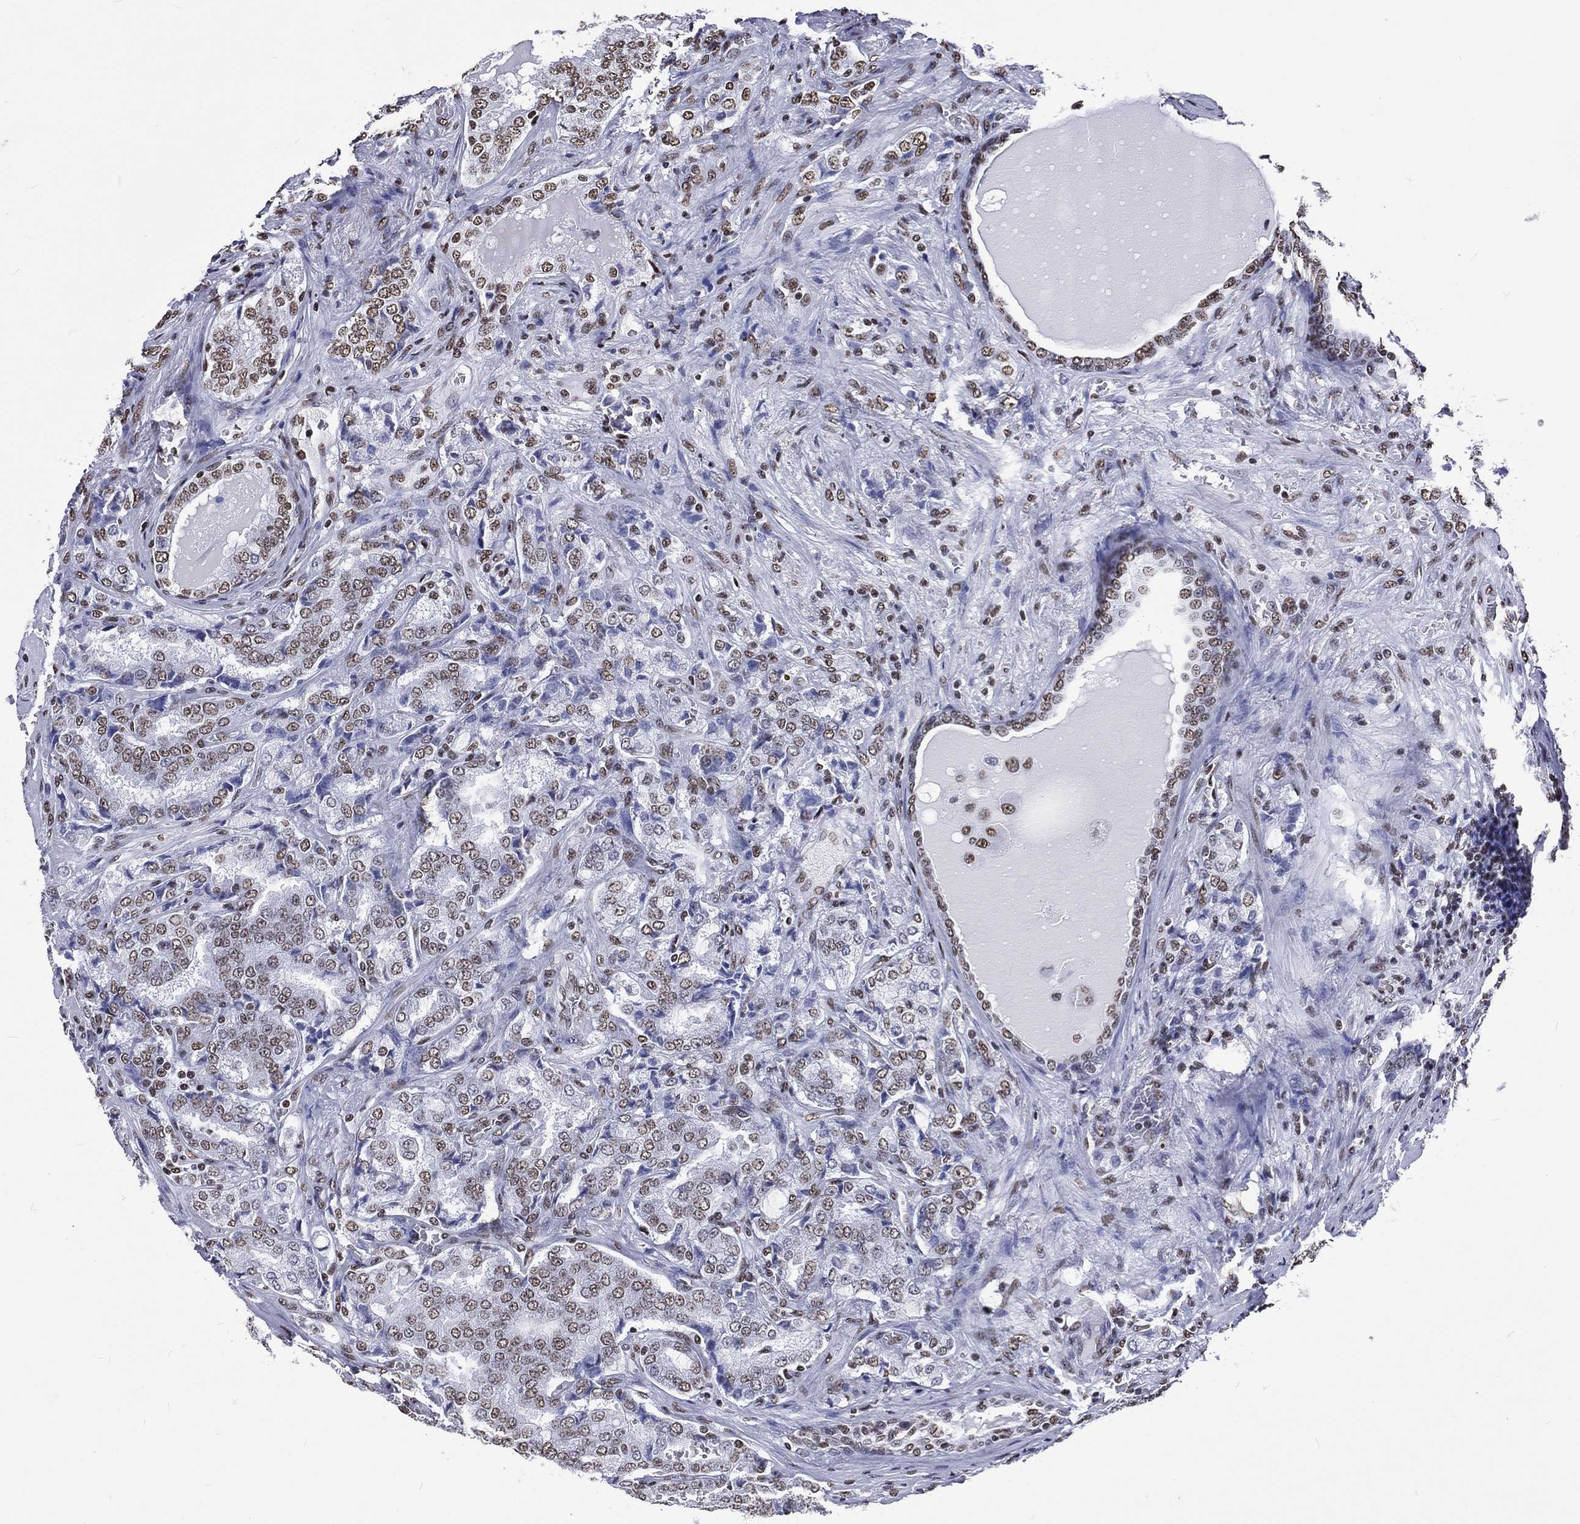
{"staining": {"intensity": "moderate", "quantity": ">75%", "location": "nuclear"}, "tissue": "prostate cancer", "cell_type": "Tumor cells", "image_type": "cancer", "snomed": [{"axis": "morphology", "description": "Adenocarcinoma, NOS"}, {"axis": "topography", "description": "Prostate"}], "caption": "Protein expression analysis of human prostate cancer (adenocarcinoma) reveals moderate nuclear staining in about >75% of tumor cells.", "gene": "RETREG2", "patient": {"sex": "male", "age": 65}}